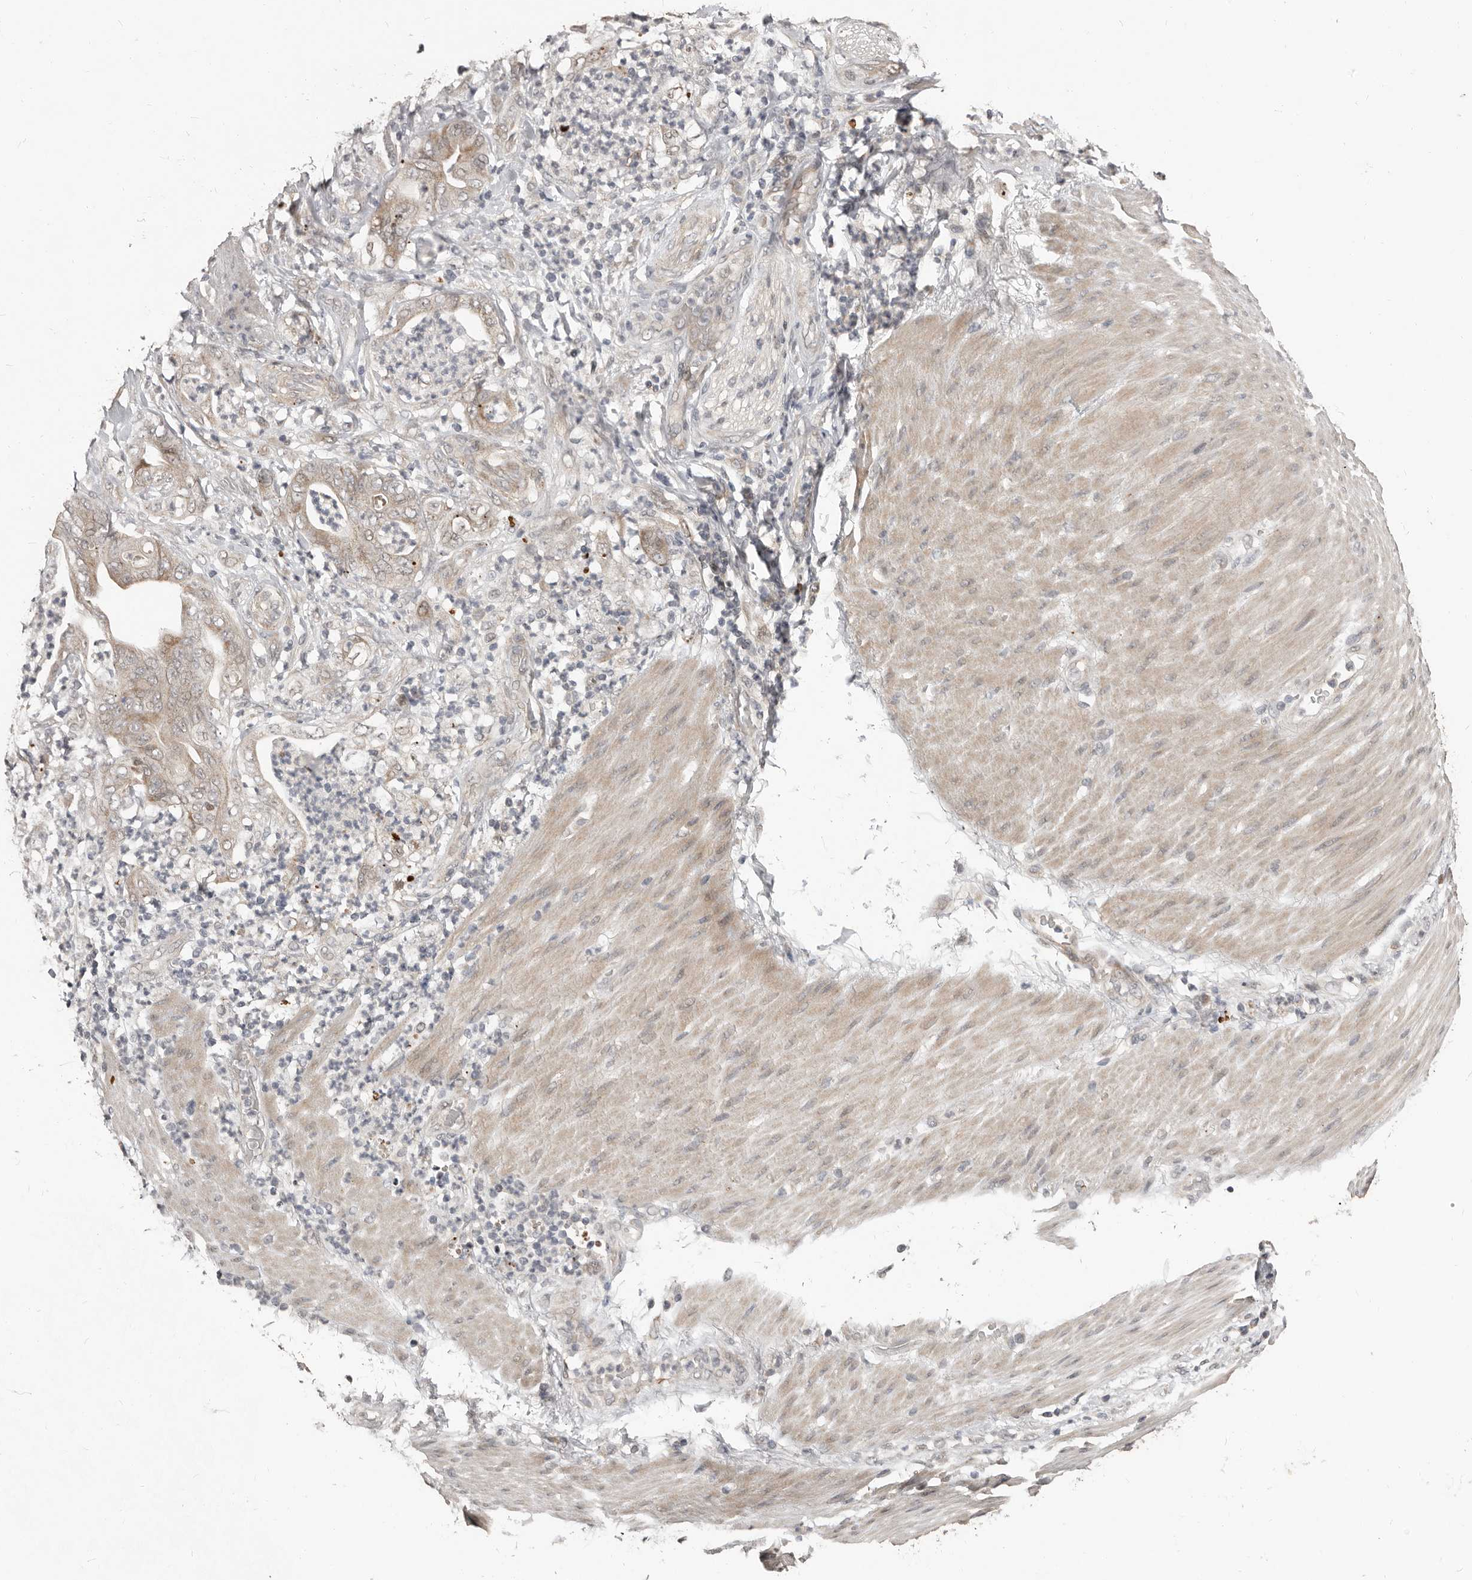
{"staining": {"intensity": "weak", "quantity": ">75%", "location": "cytoplasmic/membranous"}, "tissue": "stomach cancer", "cell_type": "Tumor cells", "image_type": "cancer", "snomed": [{"axis": "morphology", "description": "Adenocarcinoma, NOS"}, {"axis": "topography", "description": "Stomach"}], "caption": "IHC (DAB) staining of stomach cancer demonstrates weak cytoplasmic/membranous protein staining in approximately >75% of tumor cells.", "gene": "APOL6", "patient": {"sex": "female", "age": 73}}